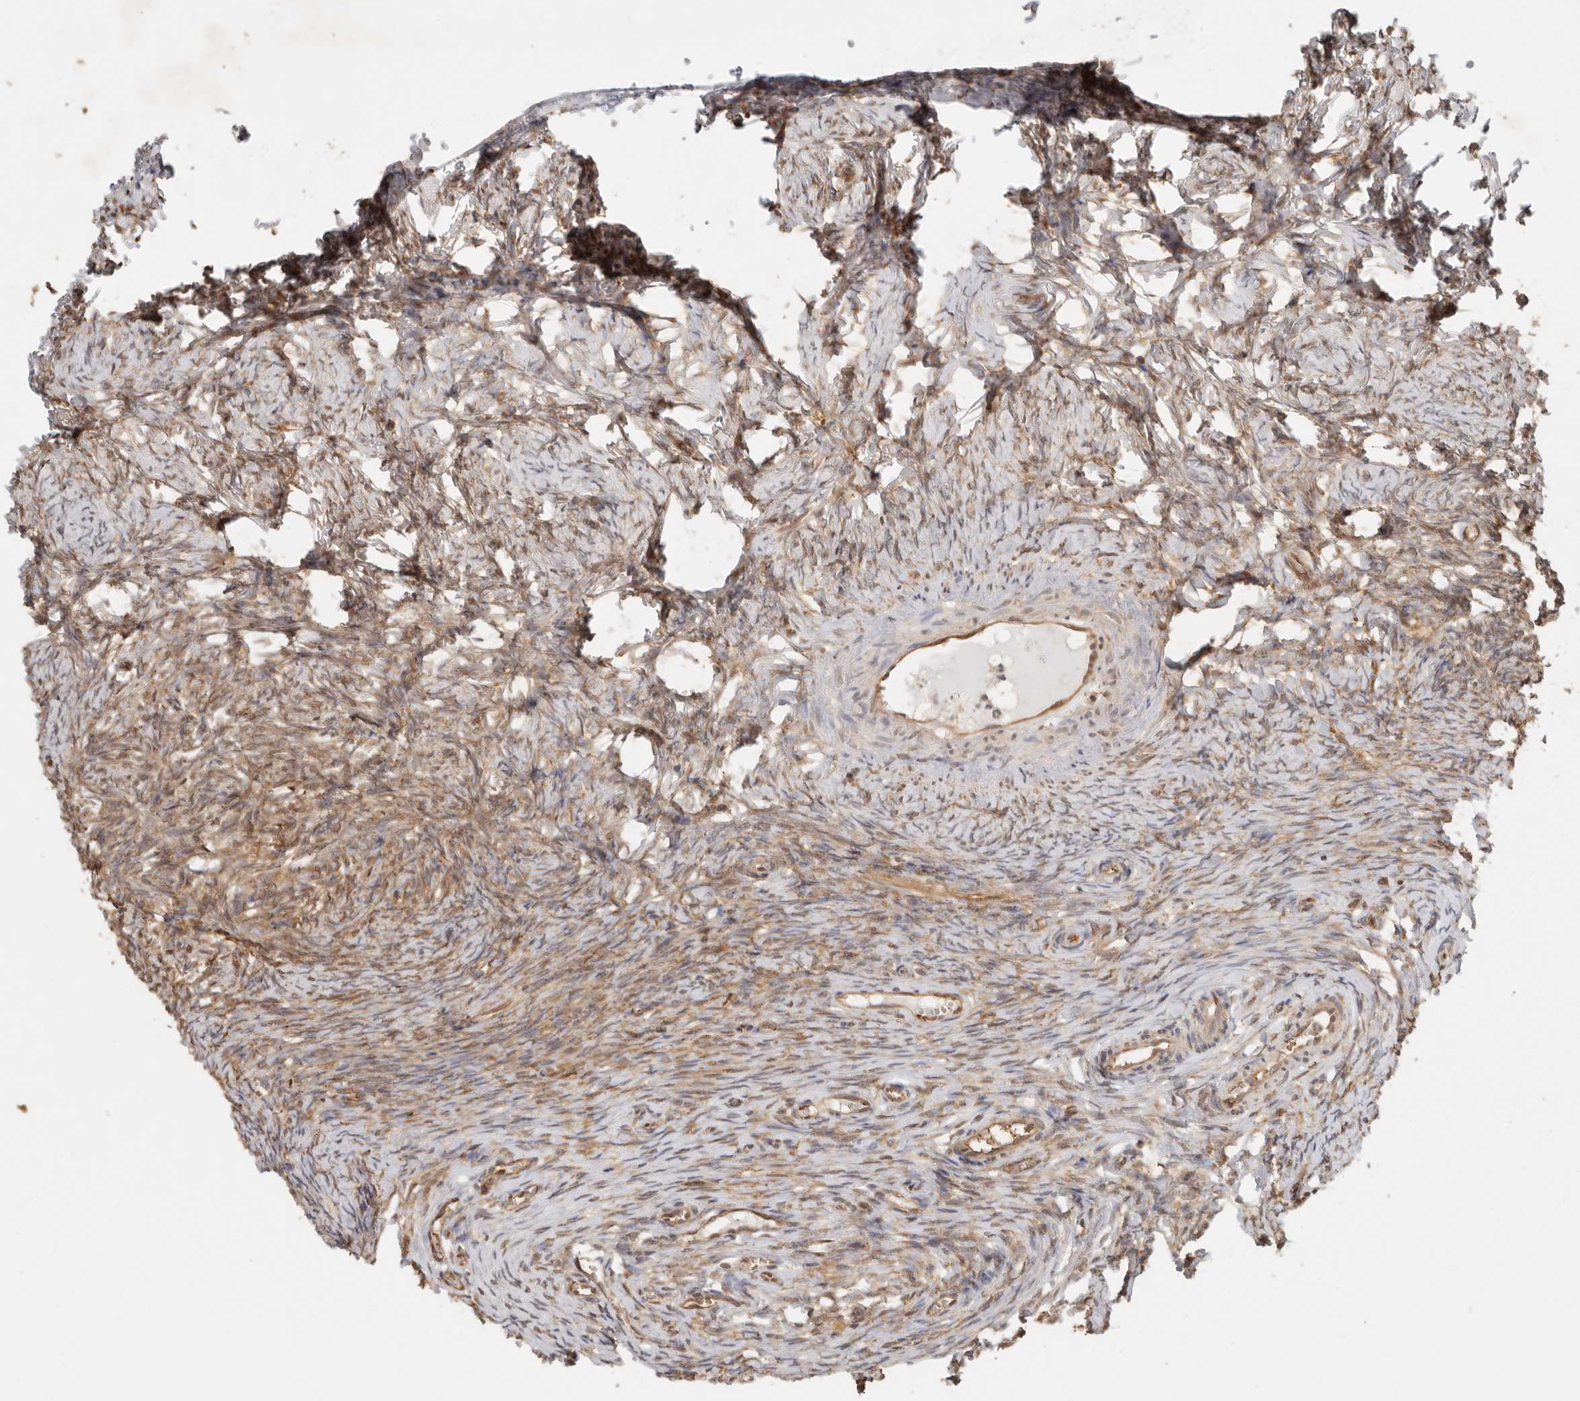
{"staining": {"intensity": "moderate", "quantity": ">75%", "location": "cytoplasmic/membranous"}, "tissue": "ovary", "cell_type": "Ovarian stroma cells", "image_type": "normal", "snomed": [{"axis": "morphology", "description": "Adenocarcinoma, NOS"}, {"axis": "topography", "description": "Endometrium"}], "caption": "Immunohistochemical staining of normal ovary displays moderate cytoplasmic/membranous protein positivity in approximately >75% of ovarian stroma cells. Using DAB (3,3'-diaminobenzidine) (brown) and hematoxylin (blue) stains, captured at high magnification using brightfield microscopy.", "gene": "PSMA5", "patient": {"sex": "female", "age": 32}}